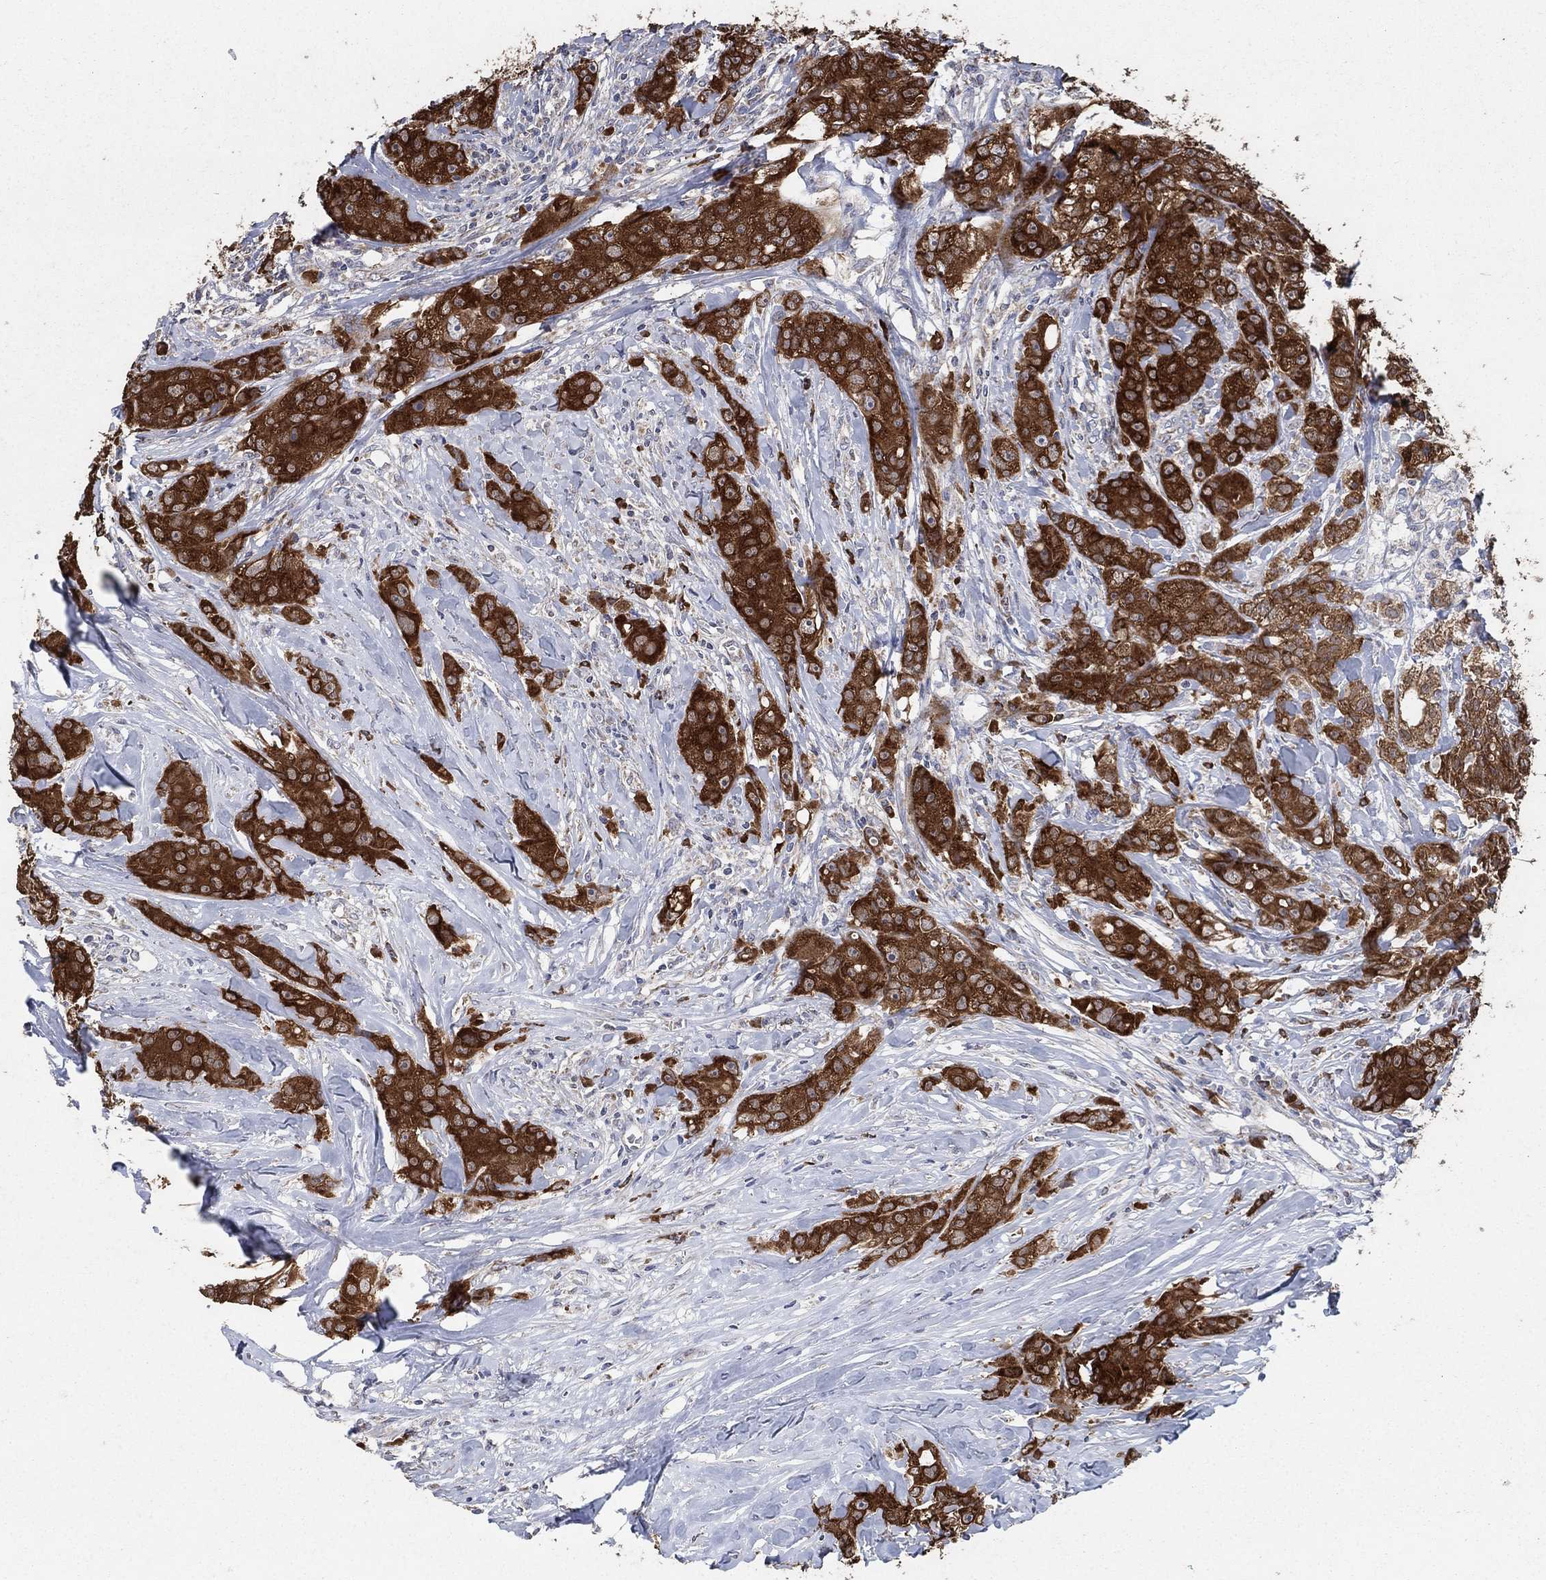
{"staining": {"intensity": "strong", "quantity": ">75%", "location": "cytoplasmic/membranous"}, "tissue": "breast cancer", "cell_type": "Tumor cells", "image_type": "cancer", "snomed": [{"axis": "morphology", "description": "Duct carcinoma"}, {"axis": "topography", "description": "Breast"}], "caption": "A brown stain highlights strong cytoplasmic/membranous positivity of a protein in breast cancer (infiltrating ductal carcinoma) tumor cells.", "gene": "HID1", "patient": {"sex": "female", "age": 43}}